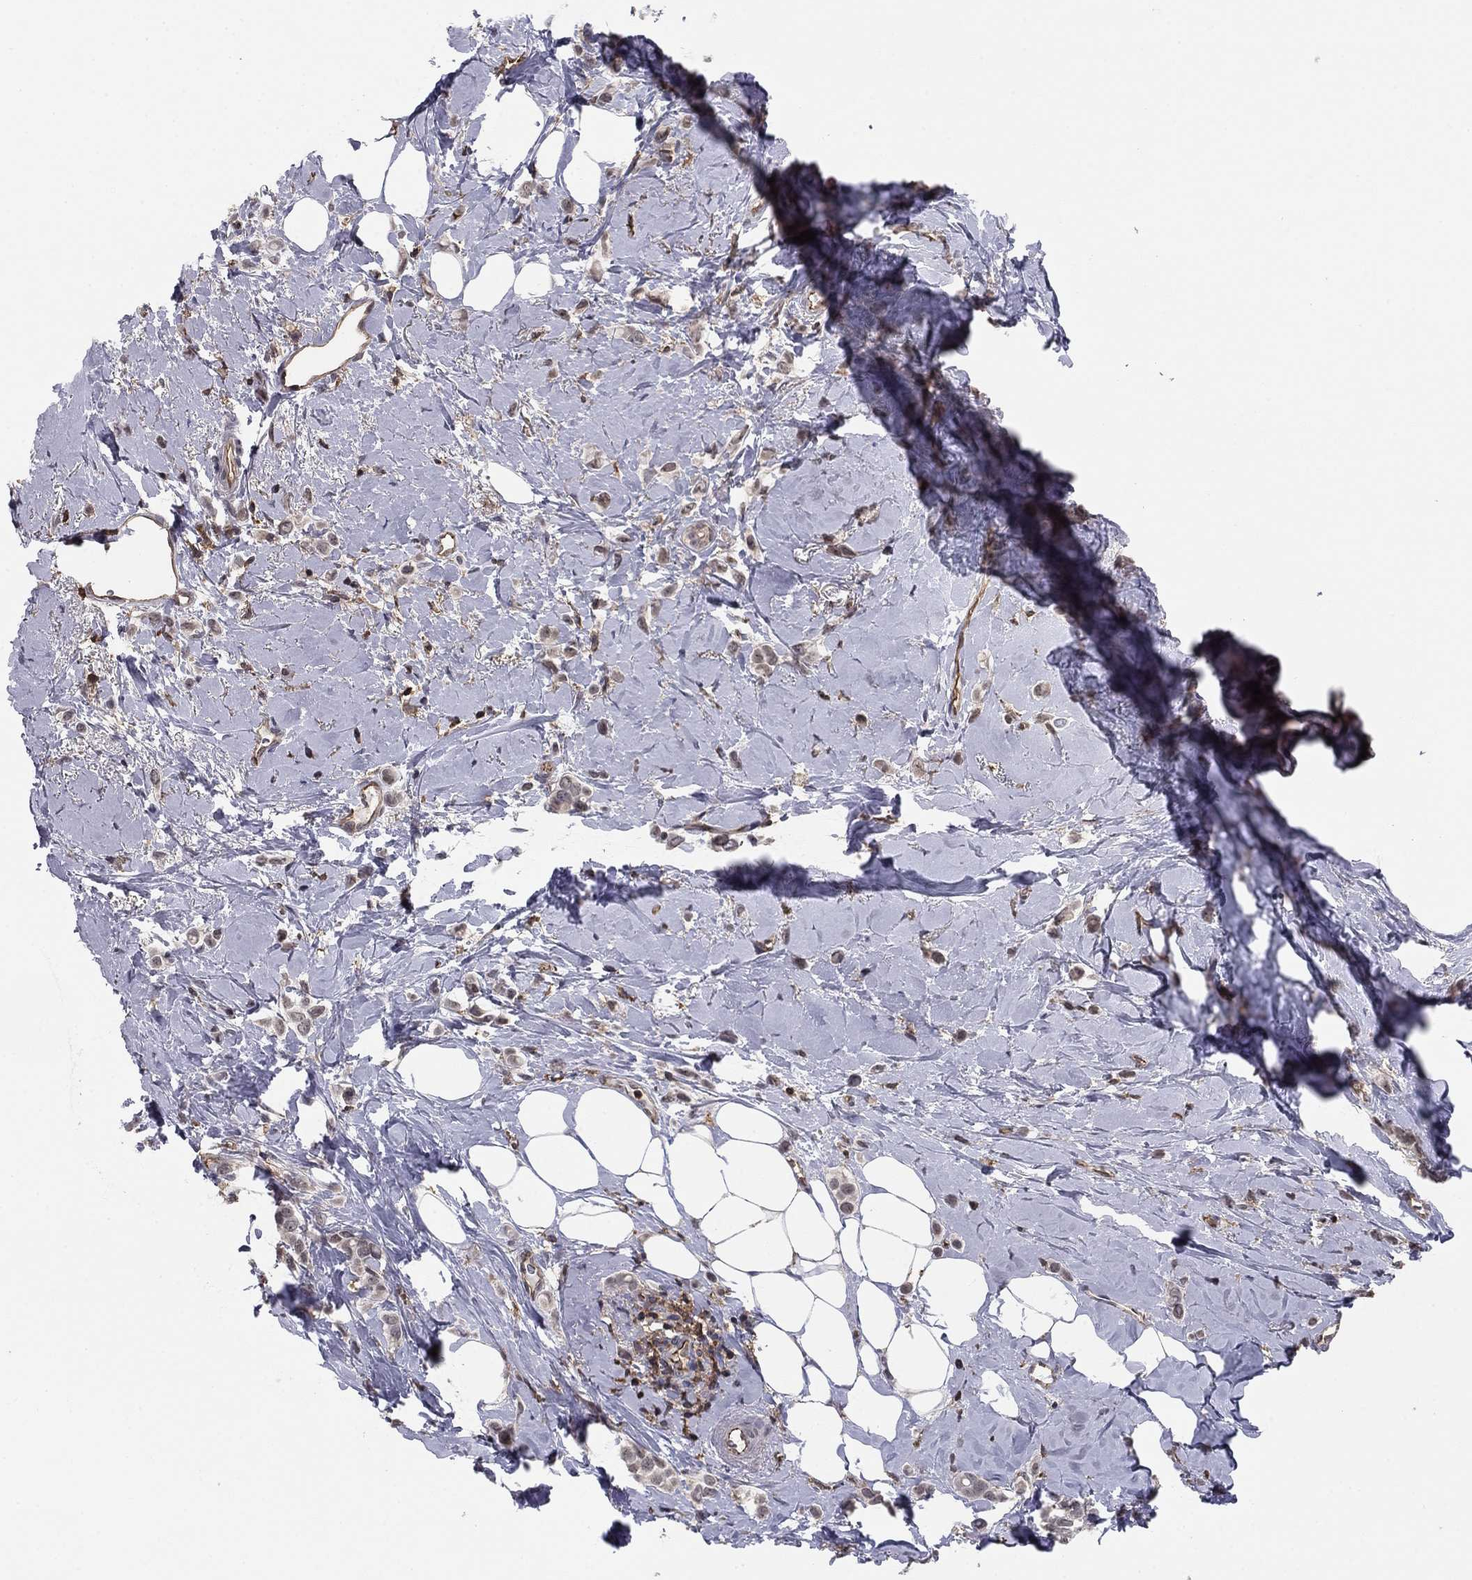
{"staining": {"intensity": "weak", "quantity": "<25%", "location": "cytoplasmic/membranous"}, "tissue": "breast cancer", "cell_type": "Tumor cells", "image_type": "cancer", "snomed": [{"axis": "morphology", "description": "Lobular carcinoma"}, {"axis": "topography", "description": "Breast"}], "caption": "High power microscopy histopathology image of an IHC photomicrograph of breast cancer (lobular carcinoma), revealing no significant positivity in tumor cells. (Brightfield microscopy of DAB immunohistochemistry at high magnification).", "gene": "PLCB2", "patient": {"sex": "female", "age": 66}}